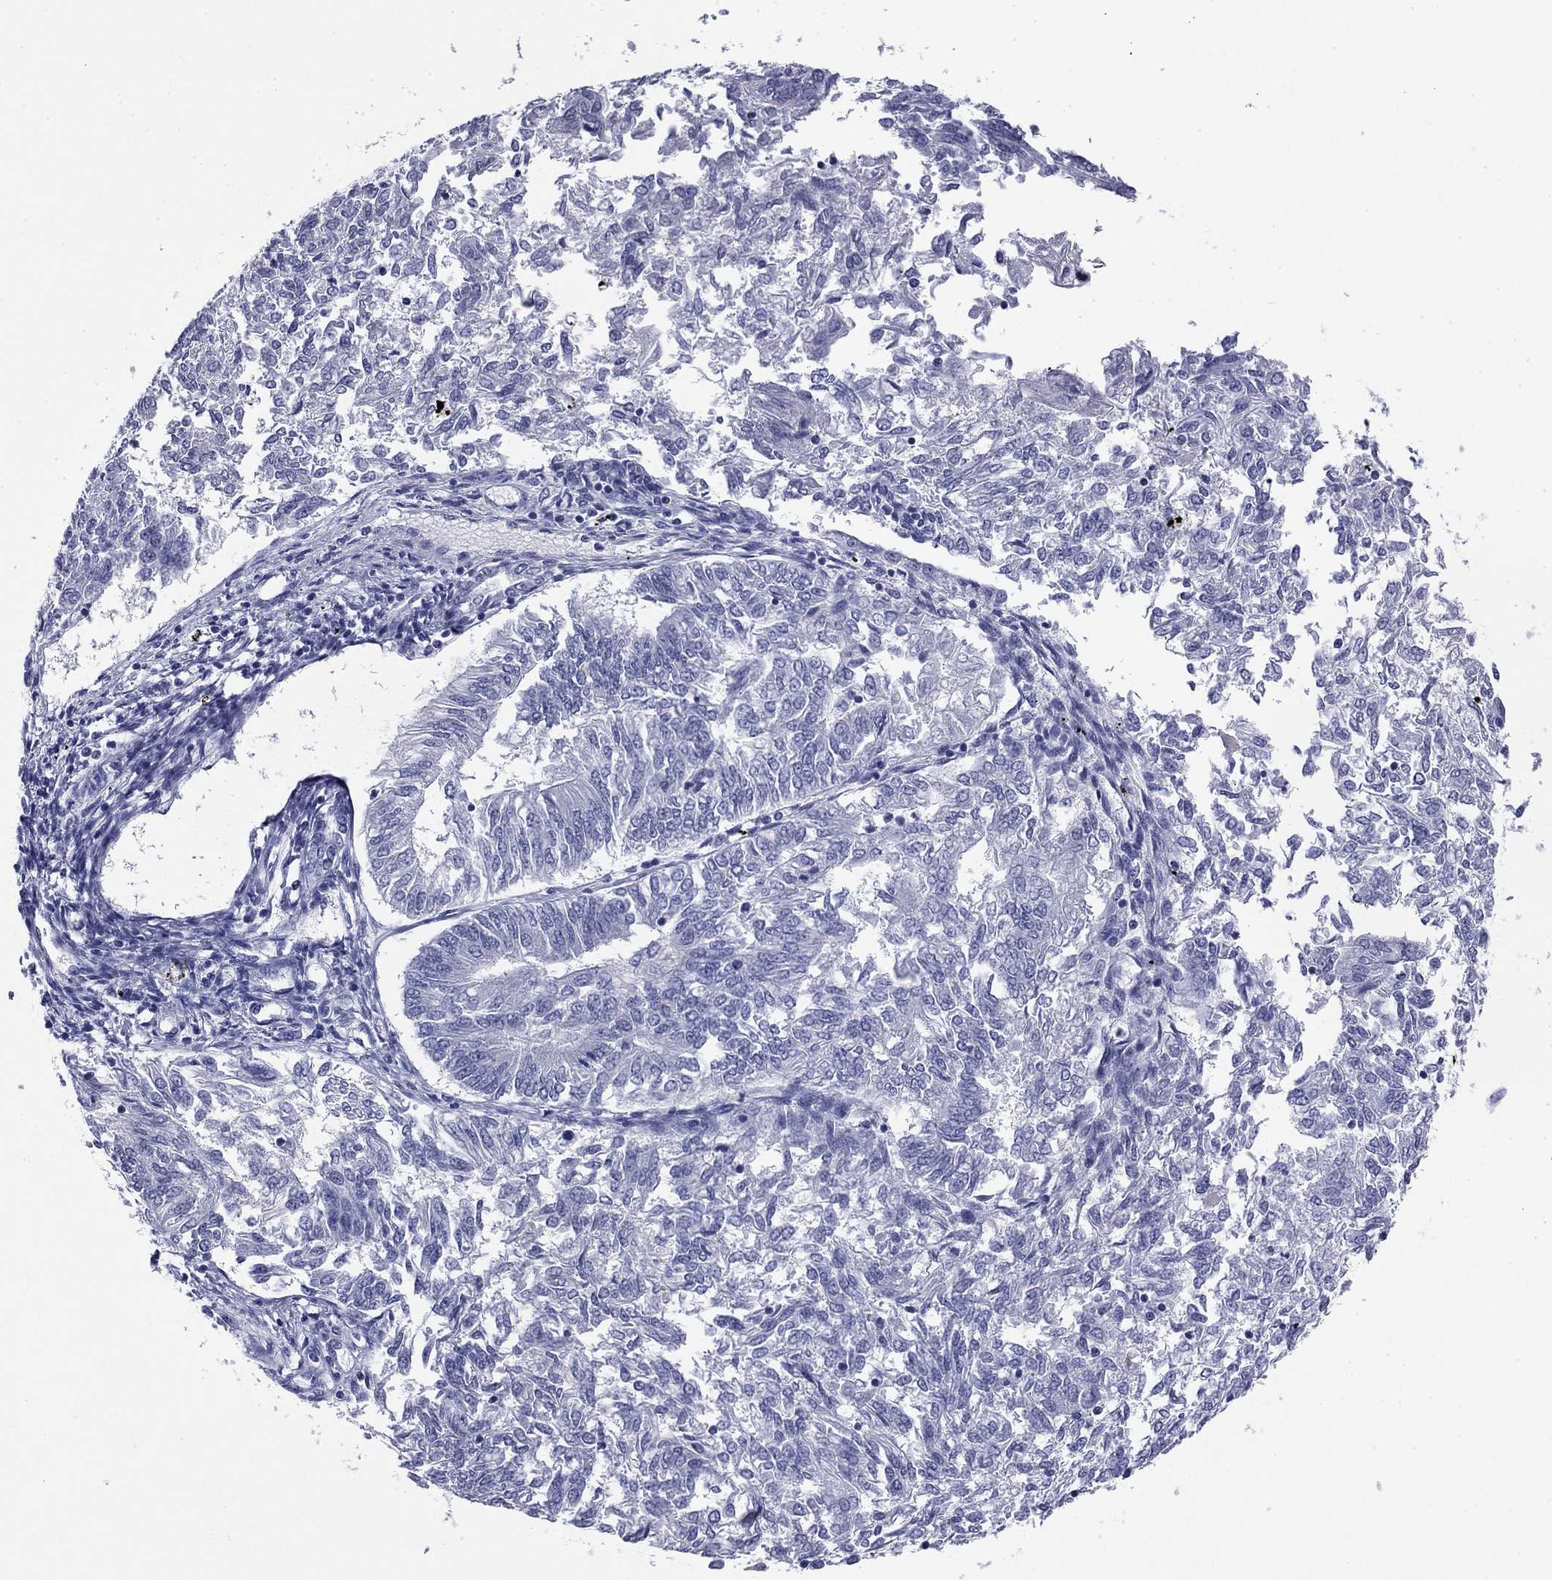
{"staining": {"intensity": "negative", "quantity": "none", "location": "none"}, "tissue": "endometrial cancer", "cell_type": "Tumor cells", "image_type": "cancer", "snomed": [{"axis": "morphology", "description": "Adenocarcinoma, NOS"}, {"axis": "topography", "description": "Endometrium"}], "caption": "High magnification brightfield microscopy of endometrial cancer stained with DAB (brown) and counterstained with hematoxylin (blue): tumor cells show no significant staining.", "gene": "ABCC2", "patient": {"sex": "female", "age": 58}}